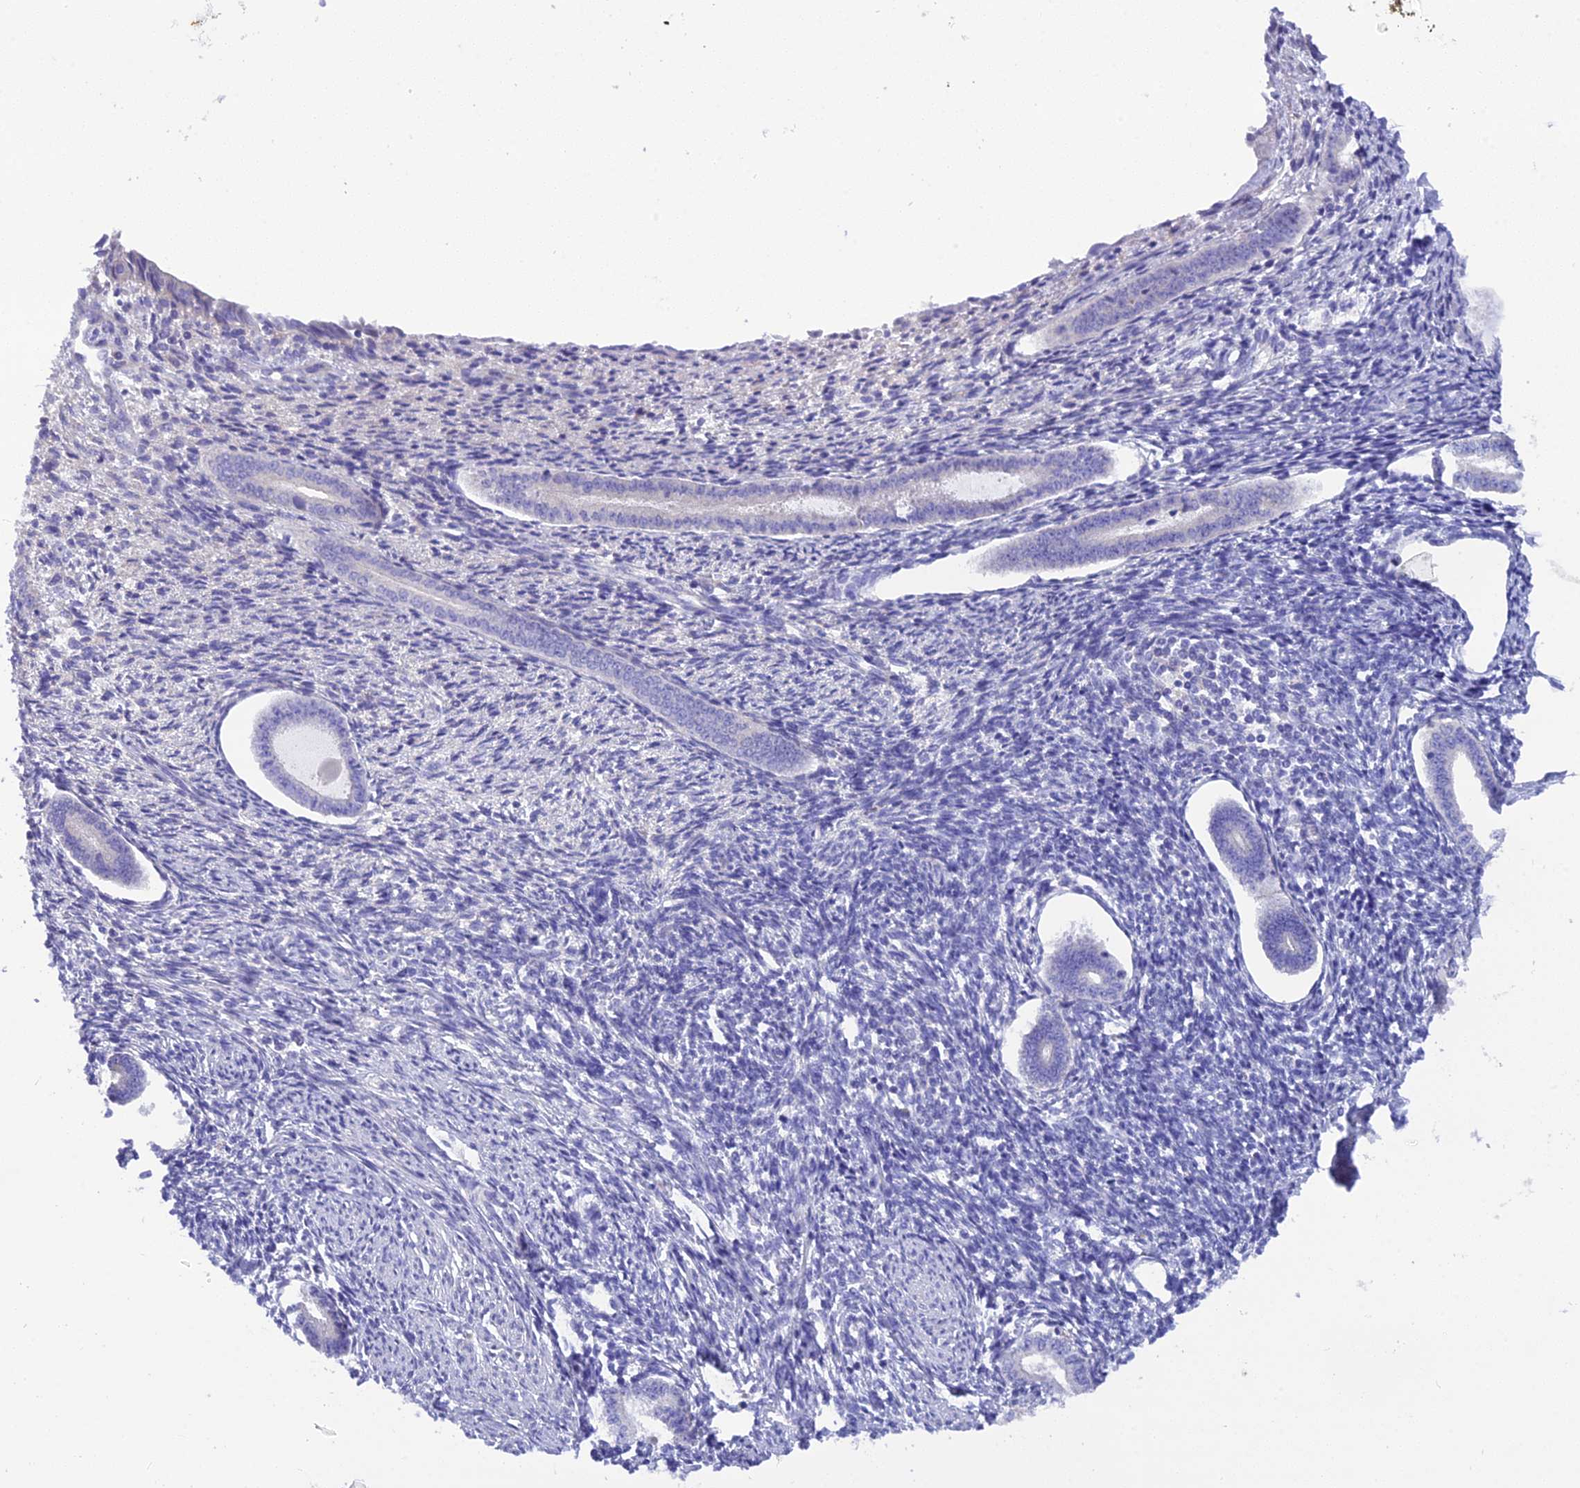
{"staining": {"intensity": "negative", "quantity": "none", "location": "none"}, "tissue": "endometrium", "cell_type": "Cells in endometrial stroma", "image_type": "normal", "snomed": [{"axis": "morphology", "description": "Normal tissue, NOS"}, {"axis": "topography", "description": "Endometrium"}], "caption": "Immunohistochemical staining of benign endometrium displays no significant expression in cells in endometrial stroma.", "gene": "KIAA0408", "patient": {"sex": "female", "age": 56}}